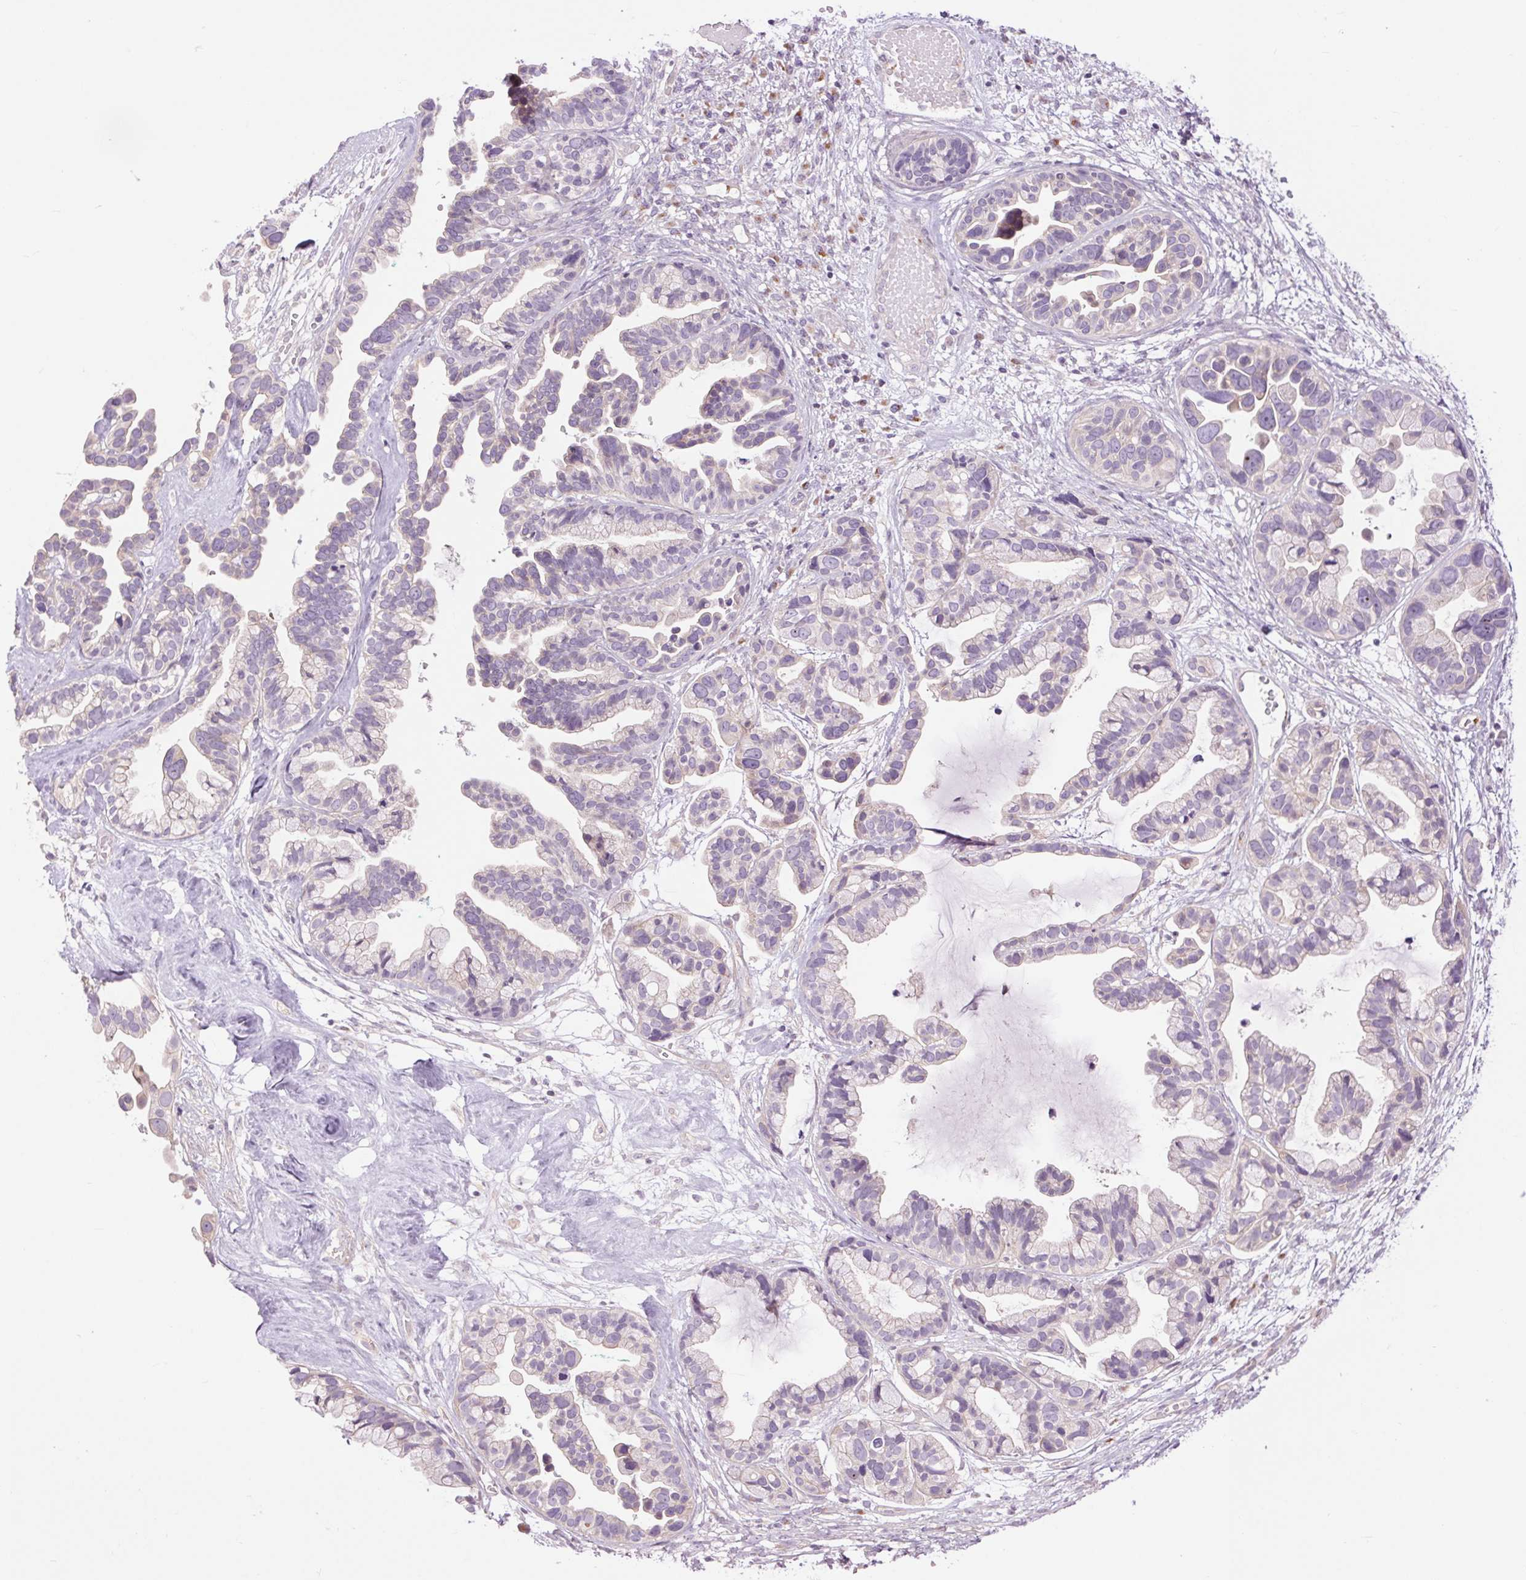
{"staining": {"intensity": "weak", "quantity": "<25%", "location": "cytoplasmic/membranous"}, "tissue": "ovarian cancer", "cell_type": "Tumor cells", "image_type": "cancer", "snomed": [{"axis": "morphology", "description": "Cystadenocarcinoma, serous, NOS"}, {"axis": "topography", "description": "Ovary"}], "caption": "This is a image of immunohistochemistry staining of ovarian cancer, which shows no staining in tumor cells.", "gene": "CTNNA3", "patient": {"sex": "female", "age": 56}}